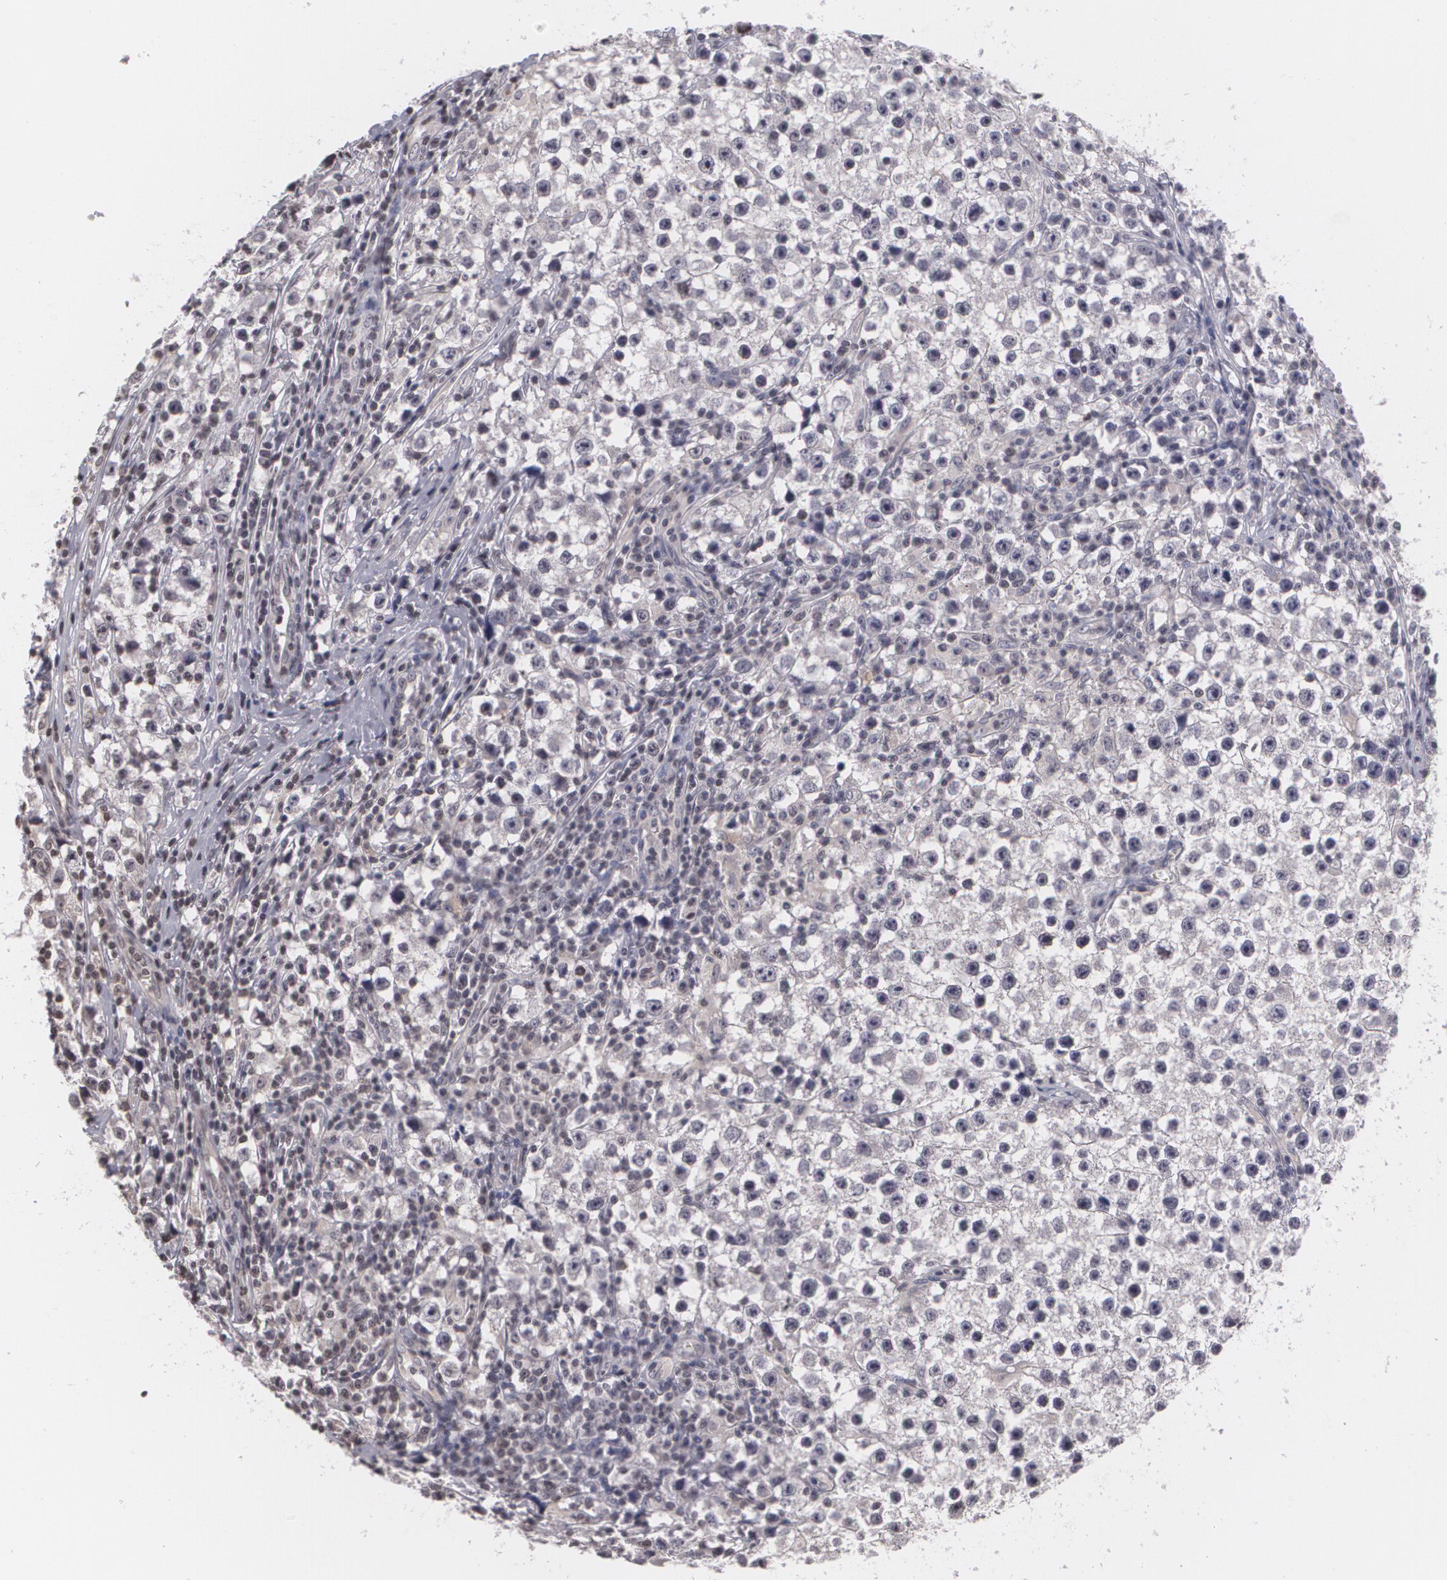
{"staining": {"intensity": "negative", "quantity": "none", "location": "none"}, "tissue": "testis cancer", "cell_type": "Tumor cells", "image_type": "cancer", "snomed": [{"axis": "morphology", "description": "Seminoma, NOS"}, {"axis": "topography", "description": "Testis"}], "caption": "Tumor cells are negative for brown protein staining in seminoma (testis).", "gene": "MUC1", "patient": {"sex": "male", "age": 35}}